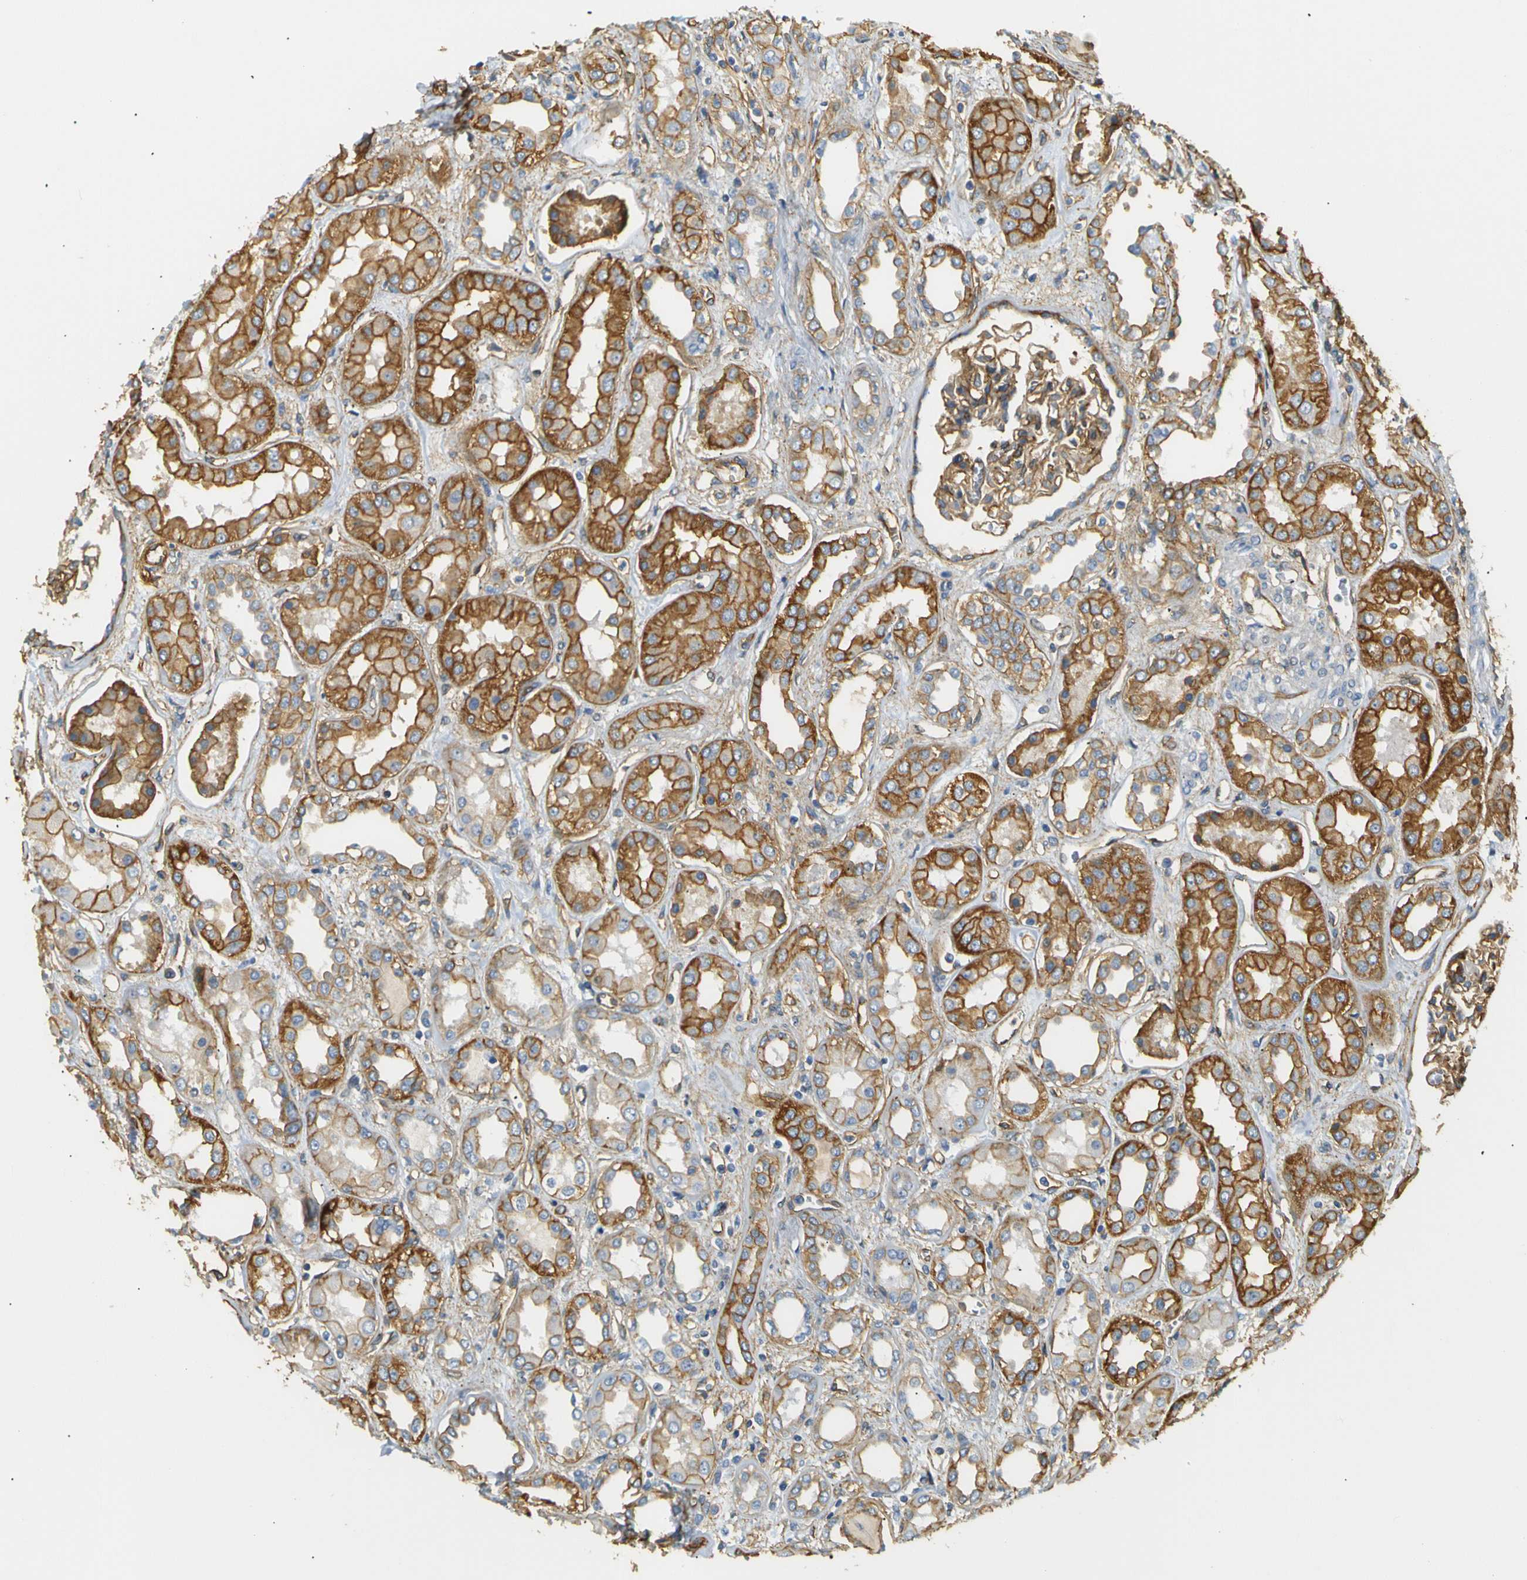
{"staining": {"intensity": "moderate", "quantity": ">75%", "location": "cytoplasmic/membranous"}, "tissue": "kidney", "cell_type": "Cells in glomeruli", "image_type": "normal", "snomed": [{"axis": "morphology", "description": "Normal tissue, NOS"}, {"axis": "topography", "description": "Kidney"}], "caption": "The immunohistochemical stain labels moderate cytoplasmic/membranous staining in cells in glomeruli of benign kidney.", "gene": "SPTBN1", "patient": {"sex": "male", "age": 59}}